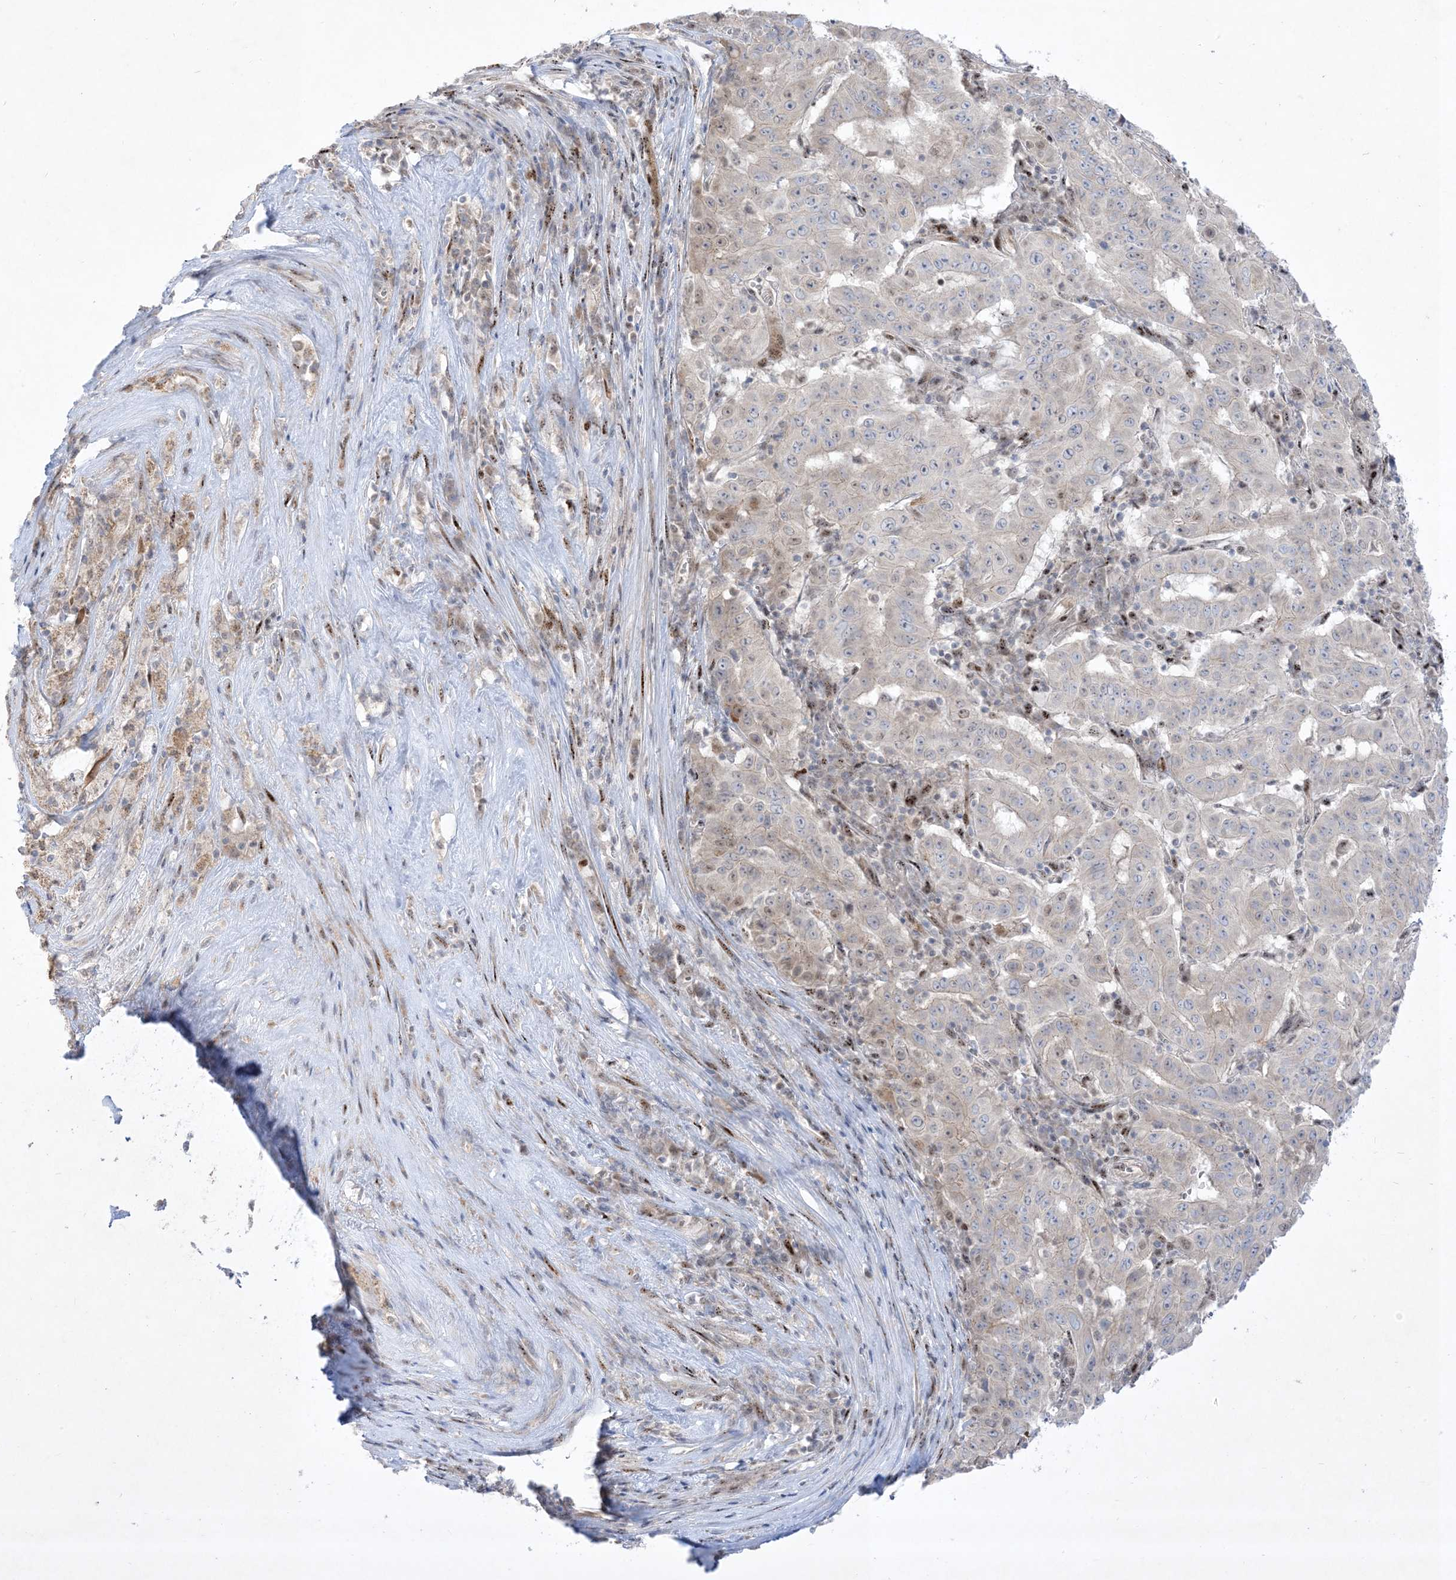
{"staining": {"intensity": "negative", "quantity": "none", "location": "none"}, "tissue": "pancreatic cancer", "cell_type": "Tumor cells", "image_type": "cancer", "snomed": [{"axis": "morphology", "description": "Adenocarcinoma, NOS"}, {"axis": "topography", "description": "Pancreas"}], "caption": "A photomicrograph of human pancreatic cancer is negative for staining in tumor cells.", "gene": "BHLHE40", "patient": {"sex": "male", "age": 63}}